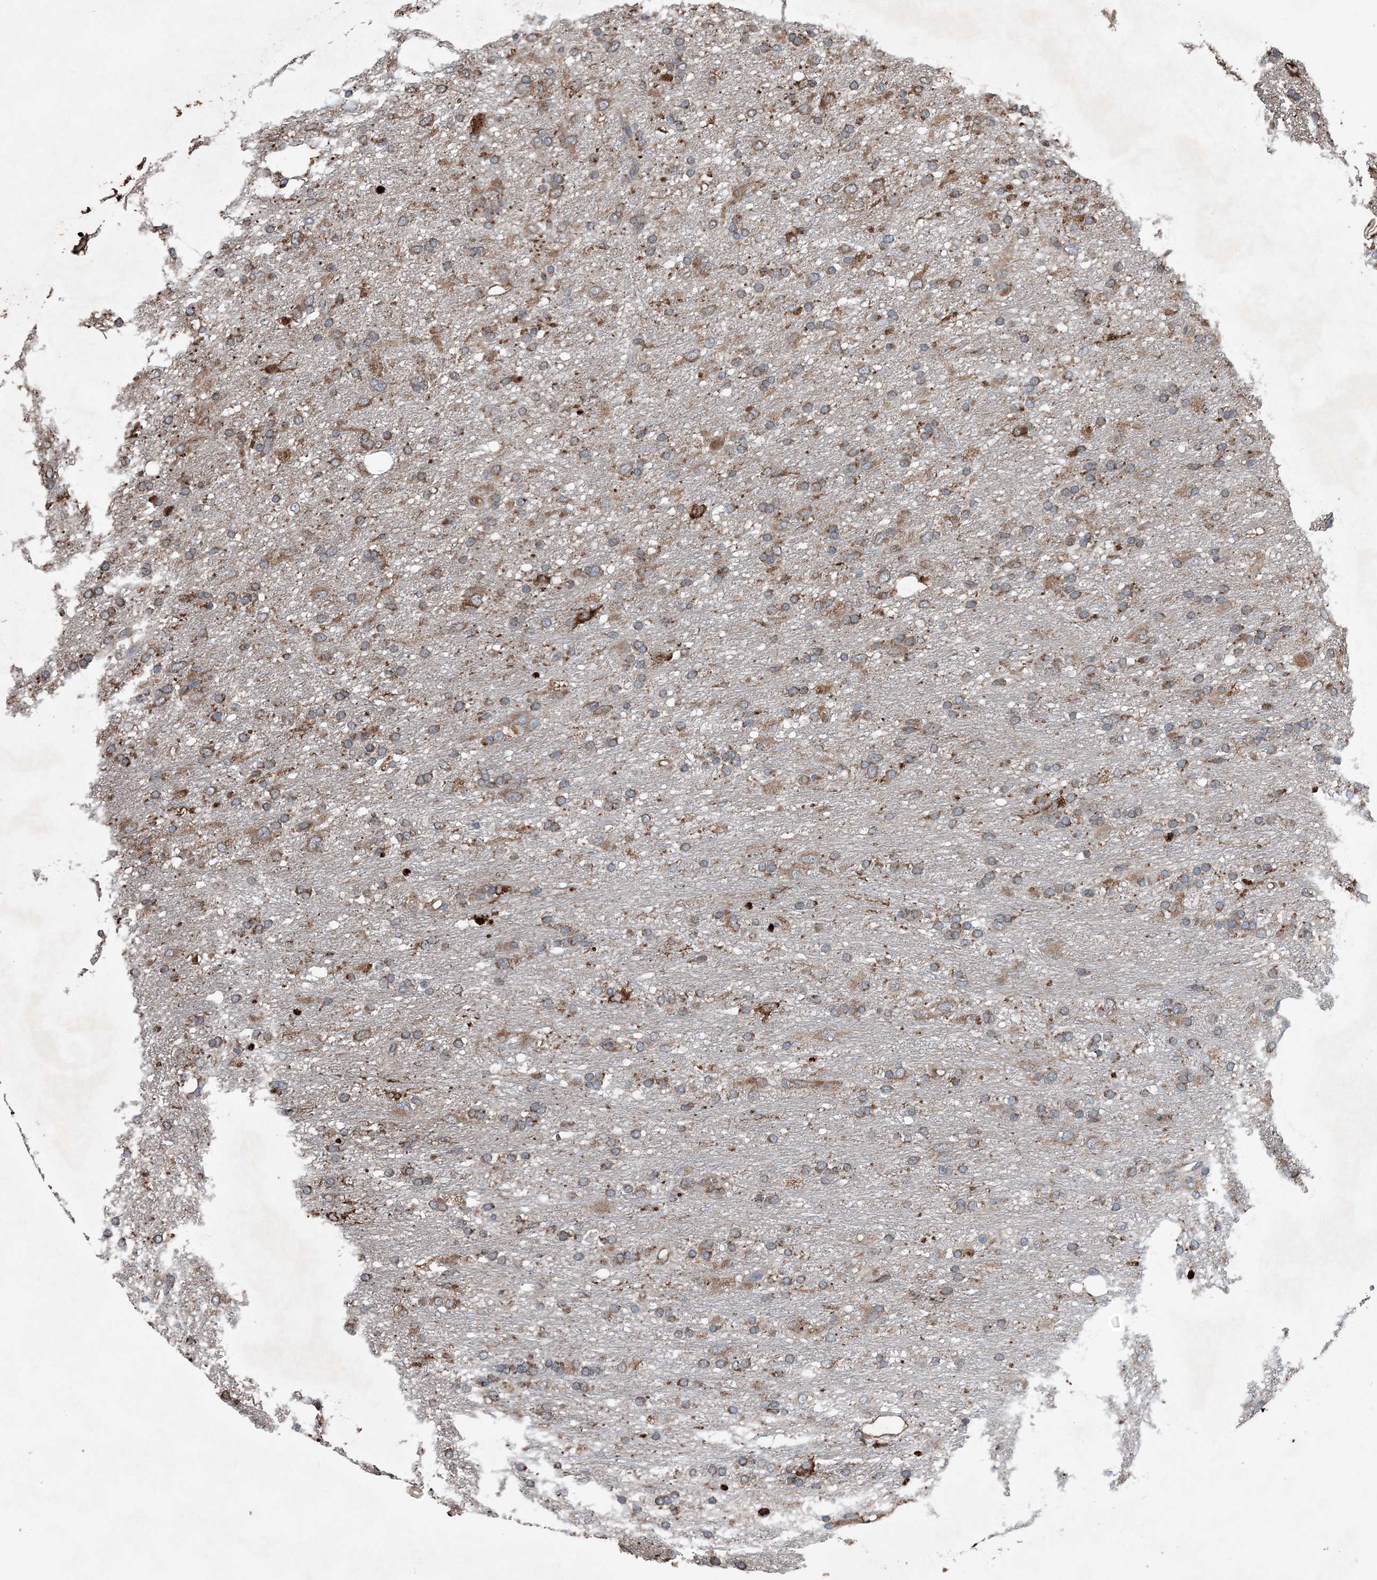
{"staining": {"intensity": "moderate", "quantity": "25%-75%", "location": "cytoplasmic/membranous"}, "tissue": "glioma", "cell_type": "Tumor cells", "image_type": "cancer", "snomed": [{"axis": "morphology", "description": "Glioma, malignant, Low grade"}, {"axis": "topography", "description": "Brain"}], "caption": "High-power microscopy captured an IHC histopathology image of malignant glioma (low-grade), revealing moderate cytoplasmic/membranous positivity in approximately 25%-75% of tumor cells.", "gene": "PDIA6", "patient": {"sex": "male", "age": 77}}